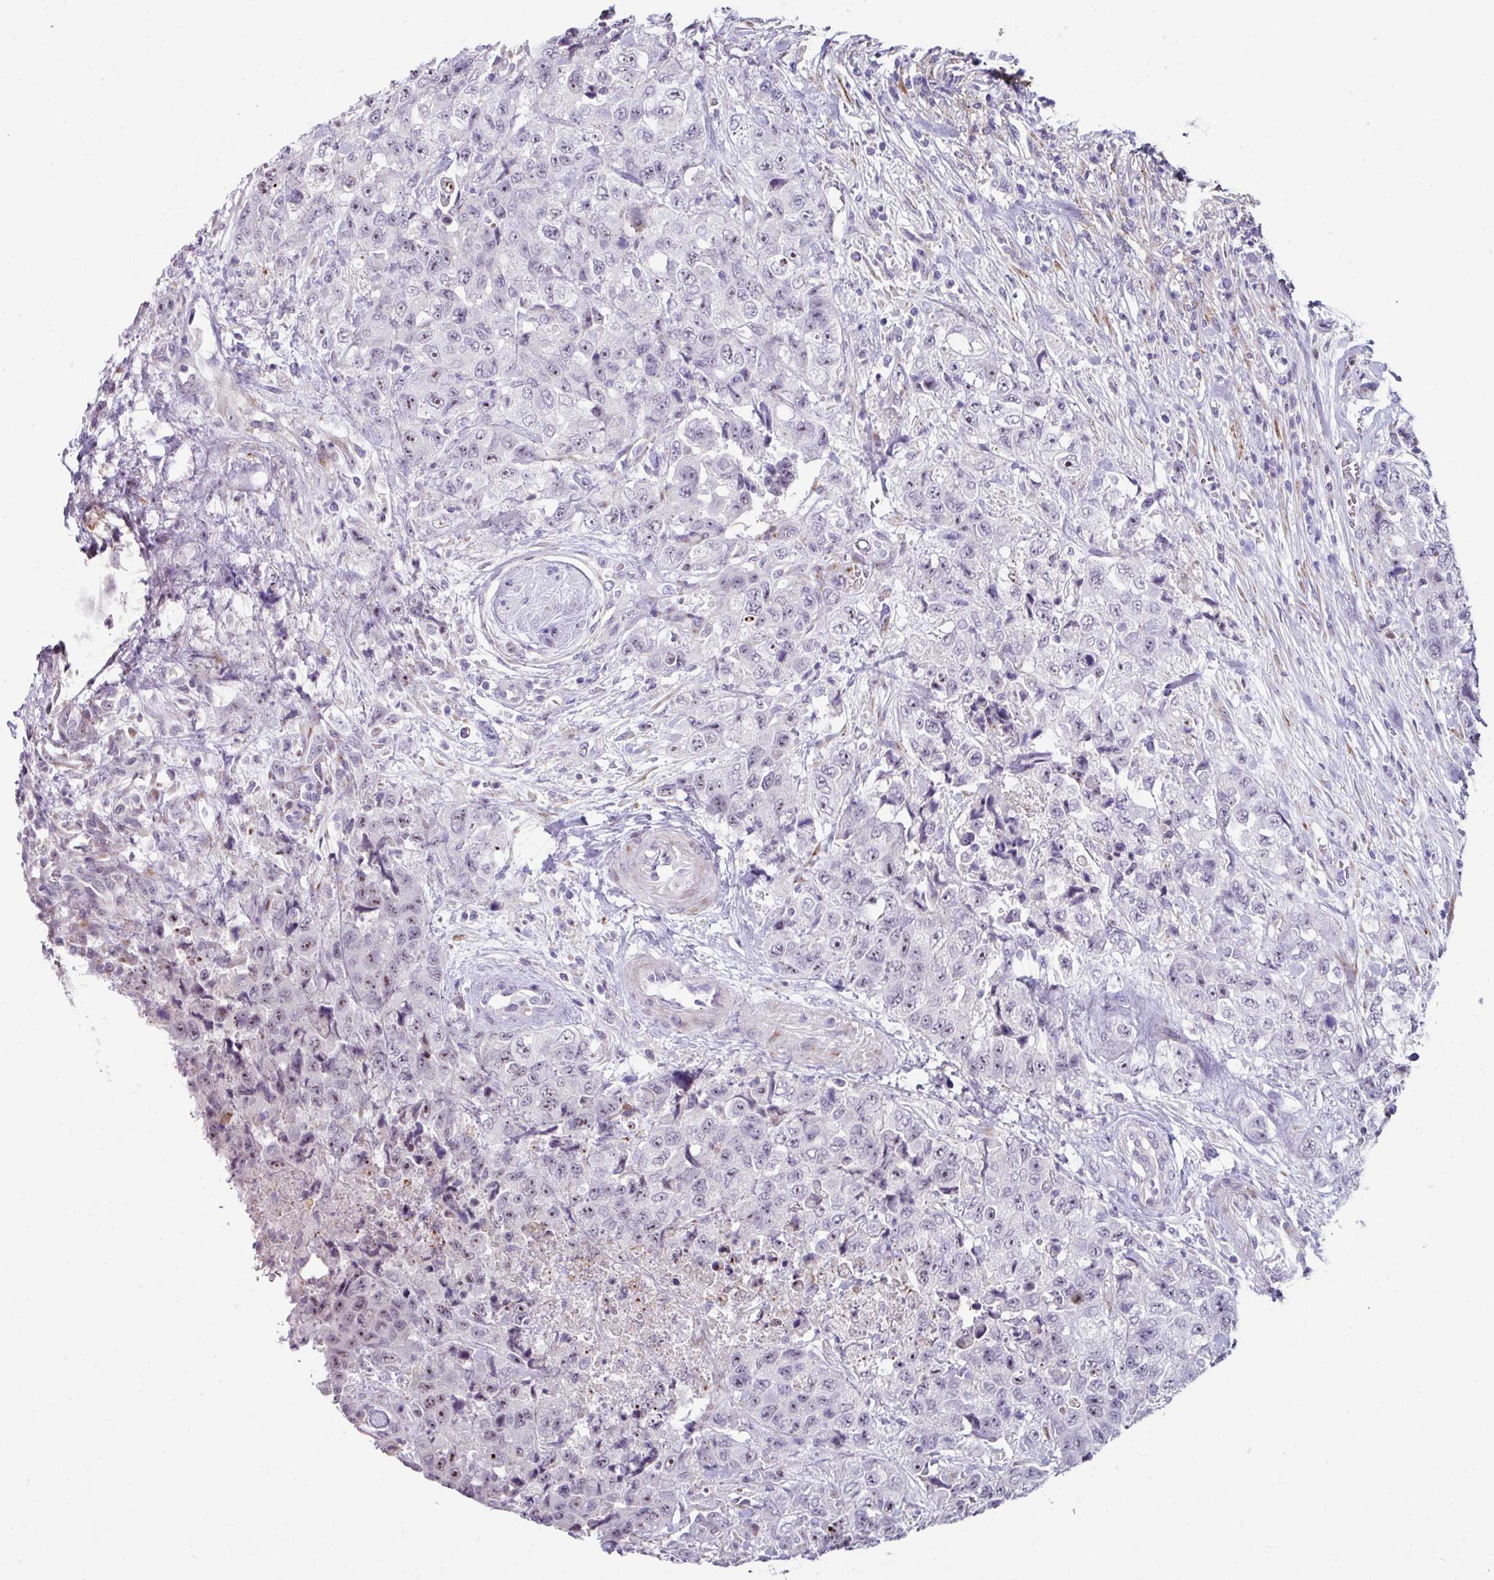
{"staining": {"intensity": "negative", "quantity": "none", "location": "none"}, "tissue": "urothelial cancer", "cell_type": "Tumor cells", "image_type": "cancer", "snomed": [{"axis": "morphology", "description": "Urothelial carcinoma, High grade"}, {"axis": "topography", "description": "Urinary bladder"}], "caption": "Human urothelial cancer stained for a protein using immunohistochemistry (IHC) shows no expression in tumor cells.", "gene": "BMS1", "patient": {"sex": "female", "age": 78}}